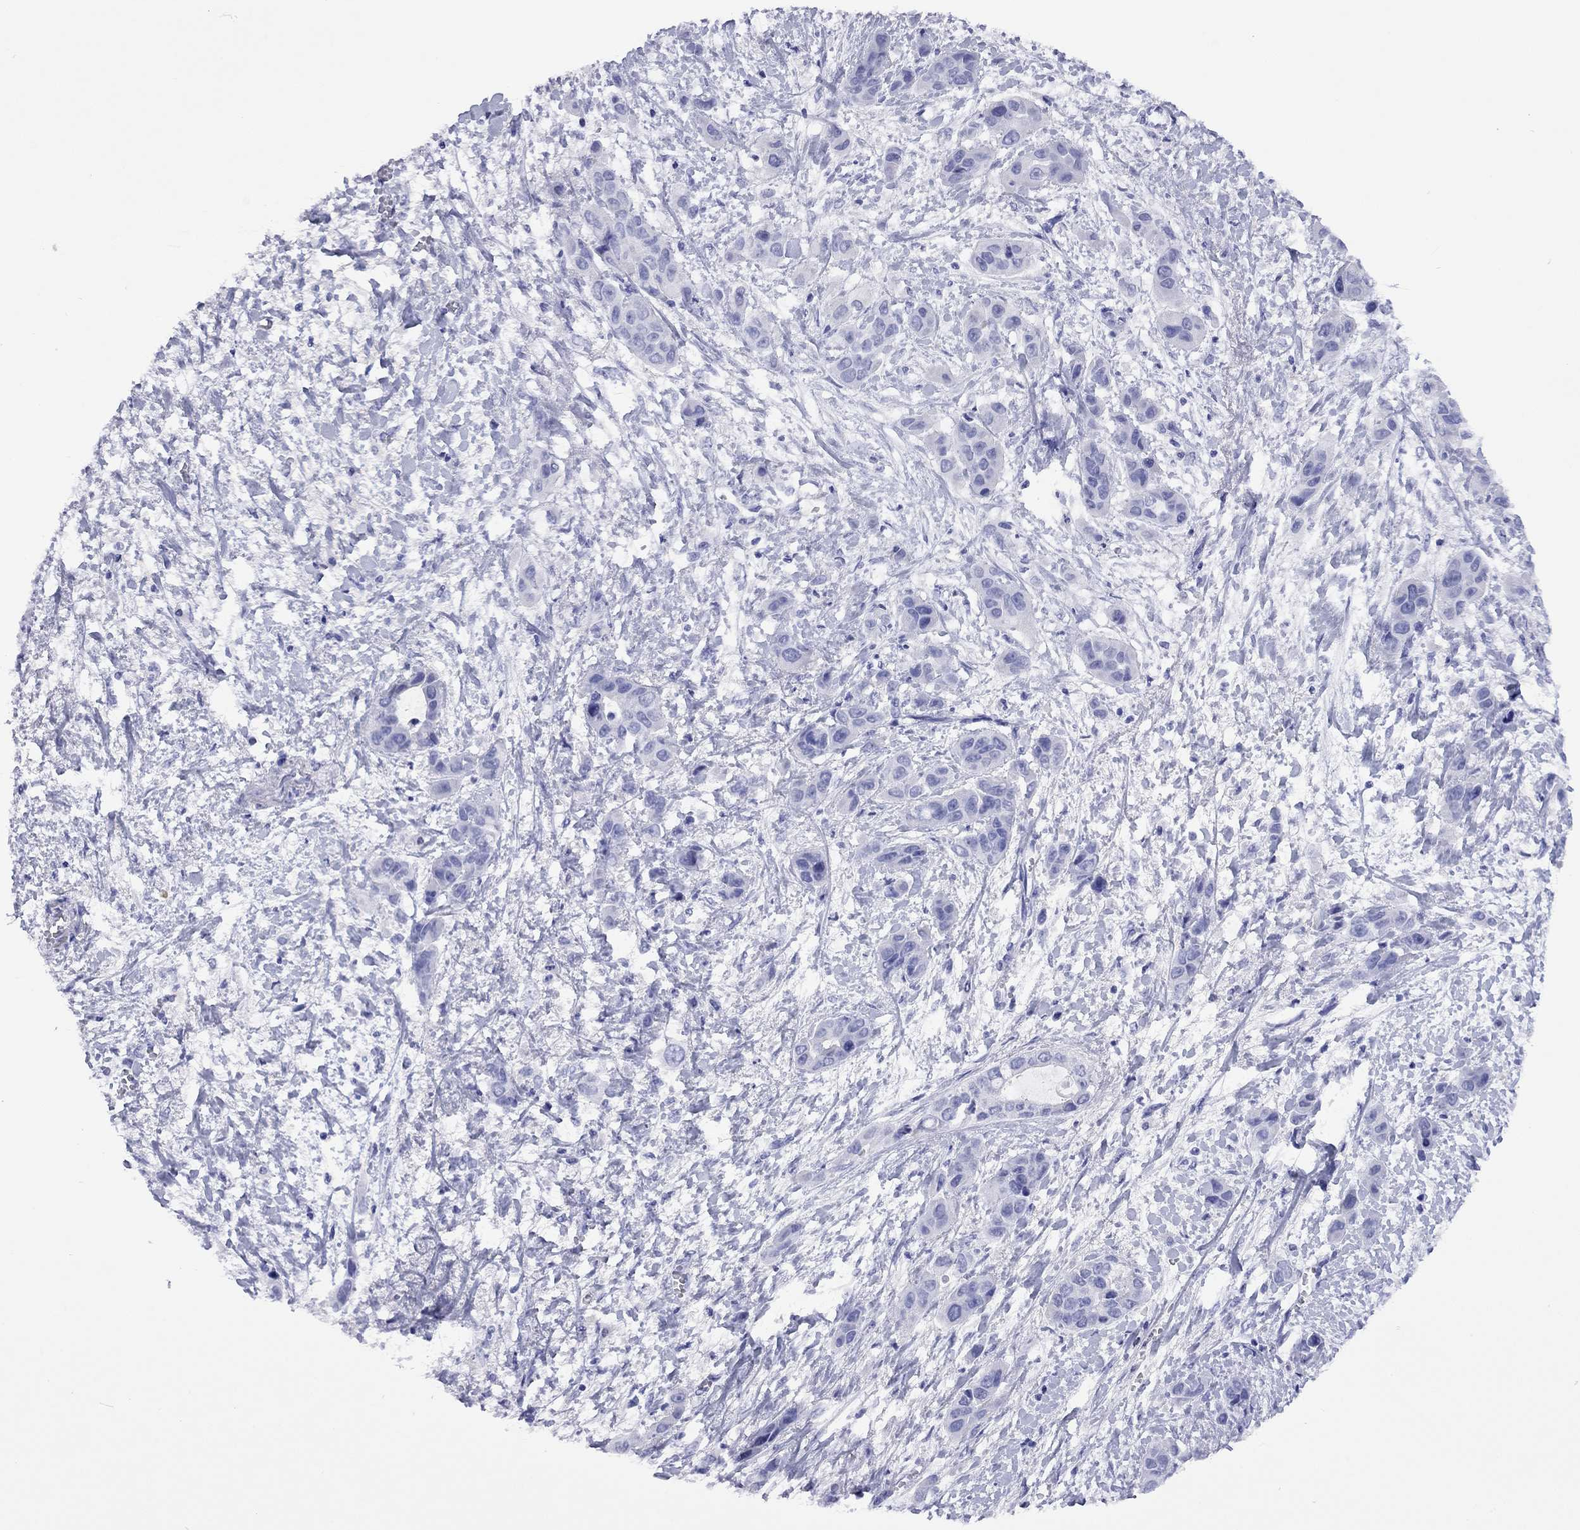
{"staining": {"intensity": "negative", "quantity": "none", "location": "none"}, "tissue": "liver cancer", "cell_type": "Tumor cells", "image_type": "cancer", "snomed": [{"axis": "morphology", "description": "Cholangiocarcinoma"}, {"axis": "topography", "description": "Liver"}], "caption": "Tumor cells show no significant staining in liver cancer (cholangiocarcinoma).", "gene": "FIGLA", "patient": {"sex": "female", "age": 52}}